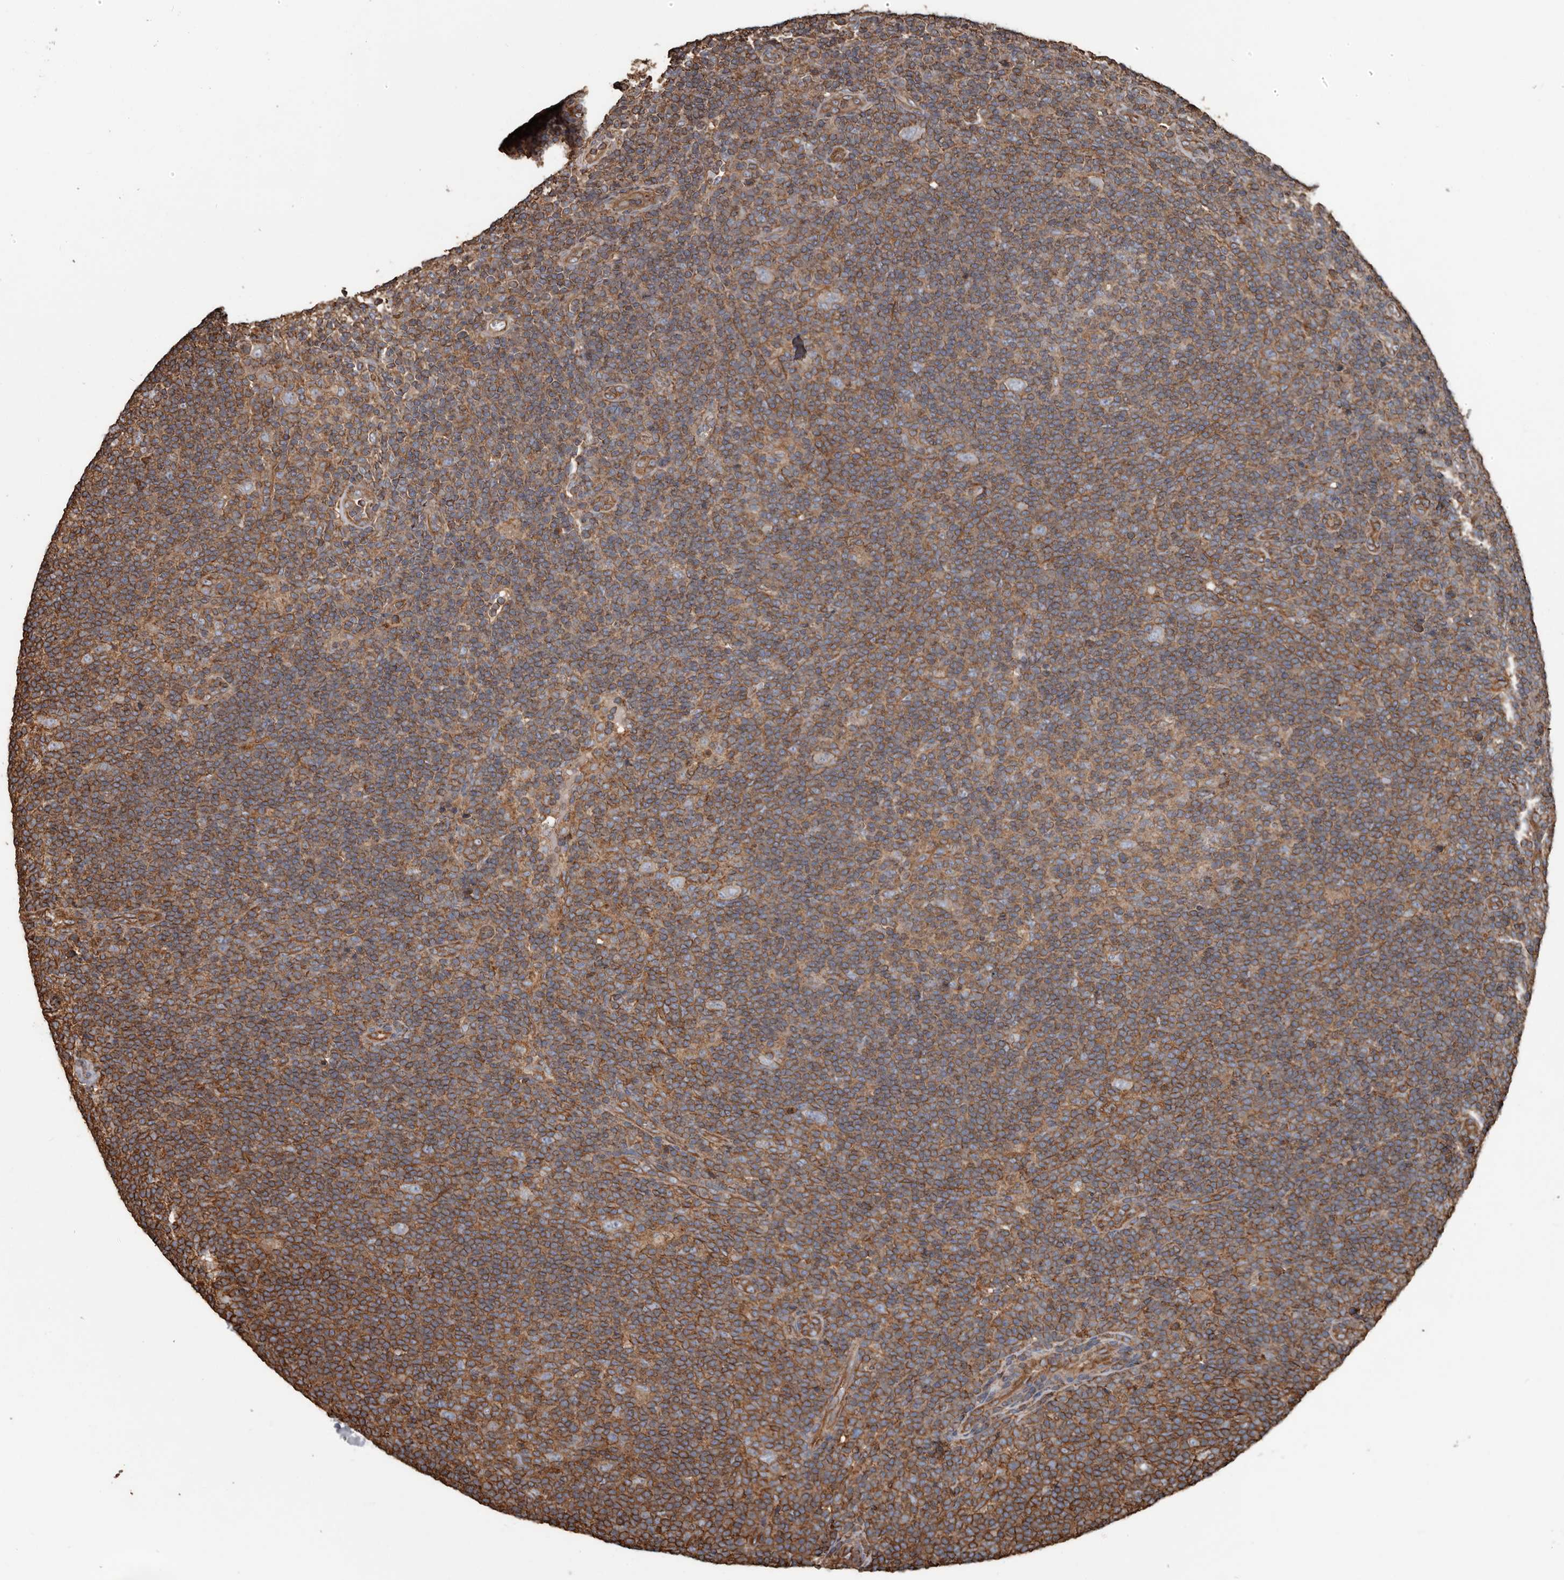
{"staining": {"intensity": "negative", "quantity": "none", "location": "none"}, "tissue": "lymphoma", "cell_type": "Tumor cells", "image_type": "cancer", "snomed": [{"axis": "morphology", "description": "Hodgkin's disease, NOS"}, {"axis": "topography", "description": "Lymph node"}], "caption": "Hodgkin's disease was stained to show a protein in brown. There is no significant staining in tumor cells.", "gene": "DENND6B", "patient": {"sex": "female", "age": 57}}